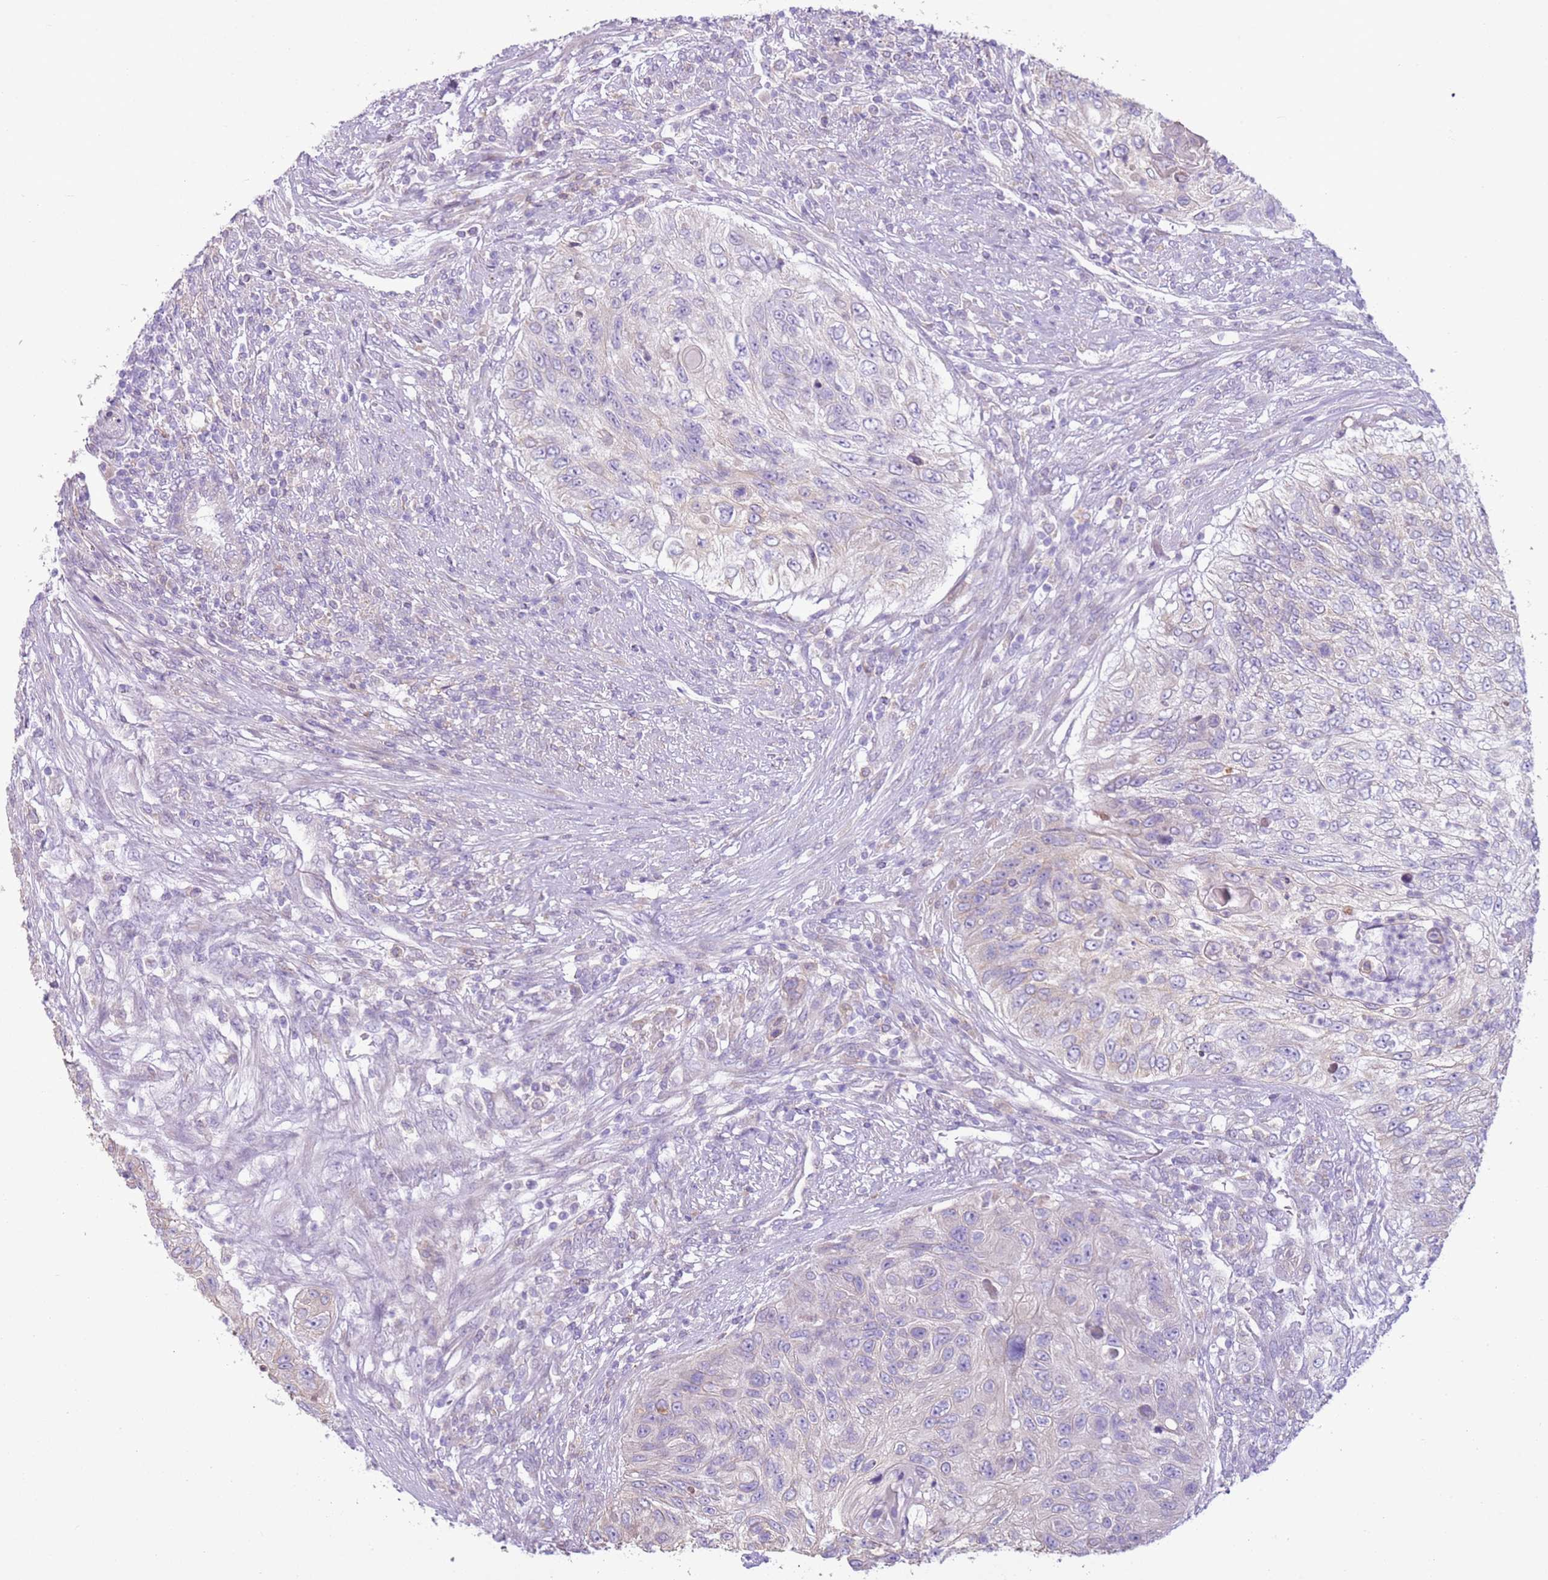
{"staining": {"intensity": "negative", "quantity": "none", "location": "none"}, "tissue": "urothelial cancer", "cell_type": "Tumor cells", "image_type": "cancer", "snomed": [{"axis": "morphology", "description": "Urothelial carcinoma, High grade"}, {"axis": "topography", "description": "Urinary bladder"}], "caption": "A high-resolution photomicrograph shows immunohistochemistry (IHC) staining of urothelial cancer, which exhibits no significant positivity in tumor cells.", "gene": "OAF", "patient": {"sex": "female", "age": 60}}